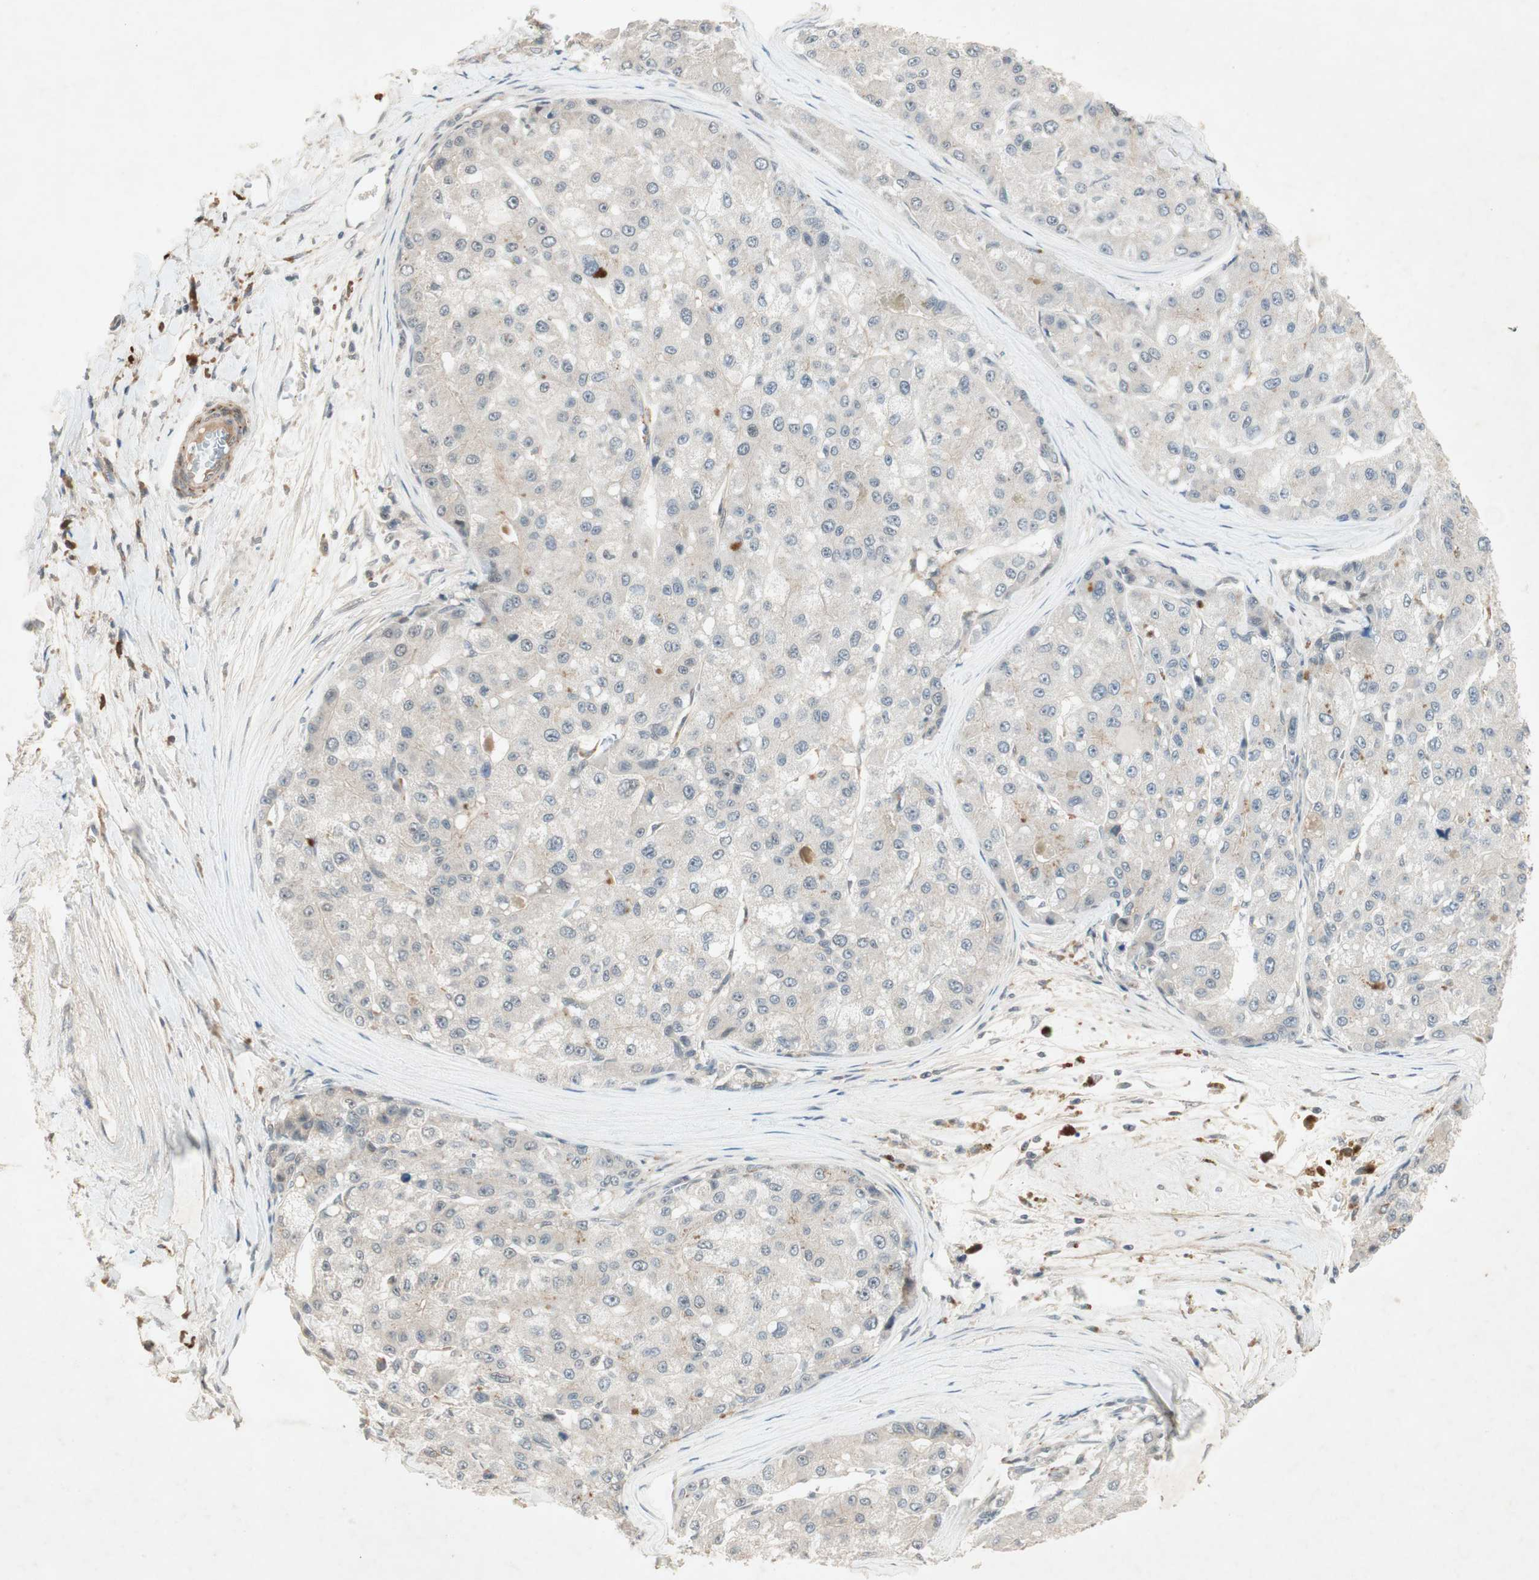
{"staining": {"intensity": "weak", "quantity": "<25%", "location": "nuclear"}, "tissue": "liver cancer", "cell_type": "Tumor cells", "image_type": "cancer", "snomed": [{"axis": "morphology", "description": "Carcinoma, Hepatocellular, NOS"}, {"axis": "topography", "description": "Liver"}], "caption": "The image reveals no significant expression in tumor cells of liver cancer (hepatocellular carcinoma).", "gene": "RNGTT", "patient": {"sex": "male", "age": 80}}